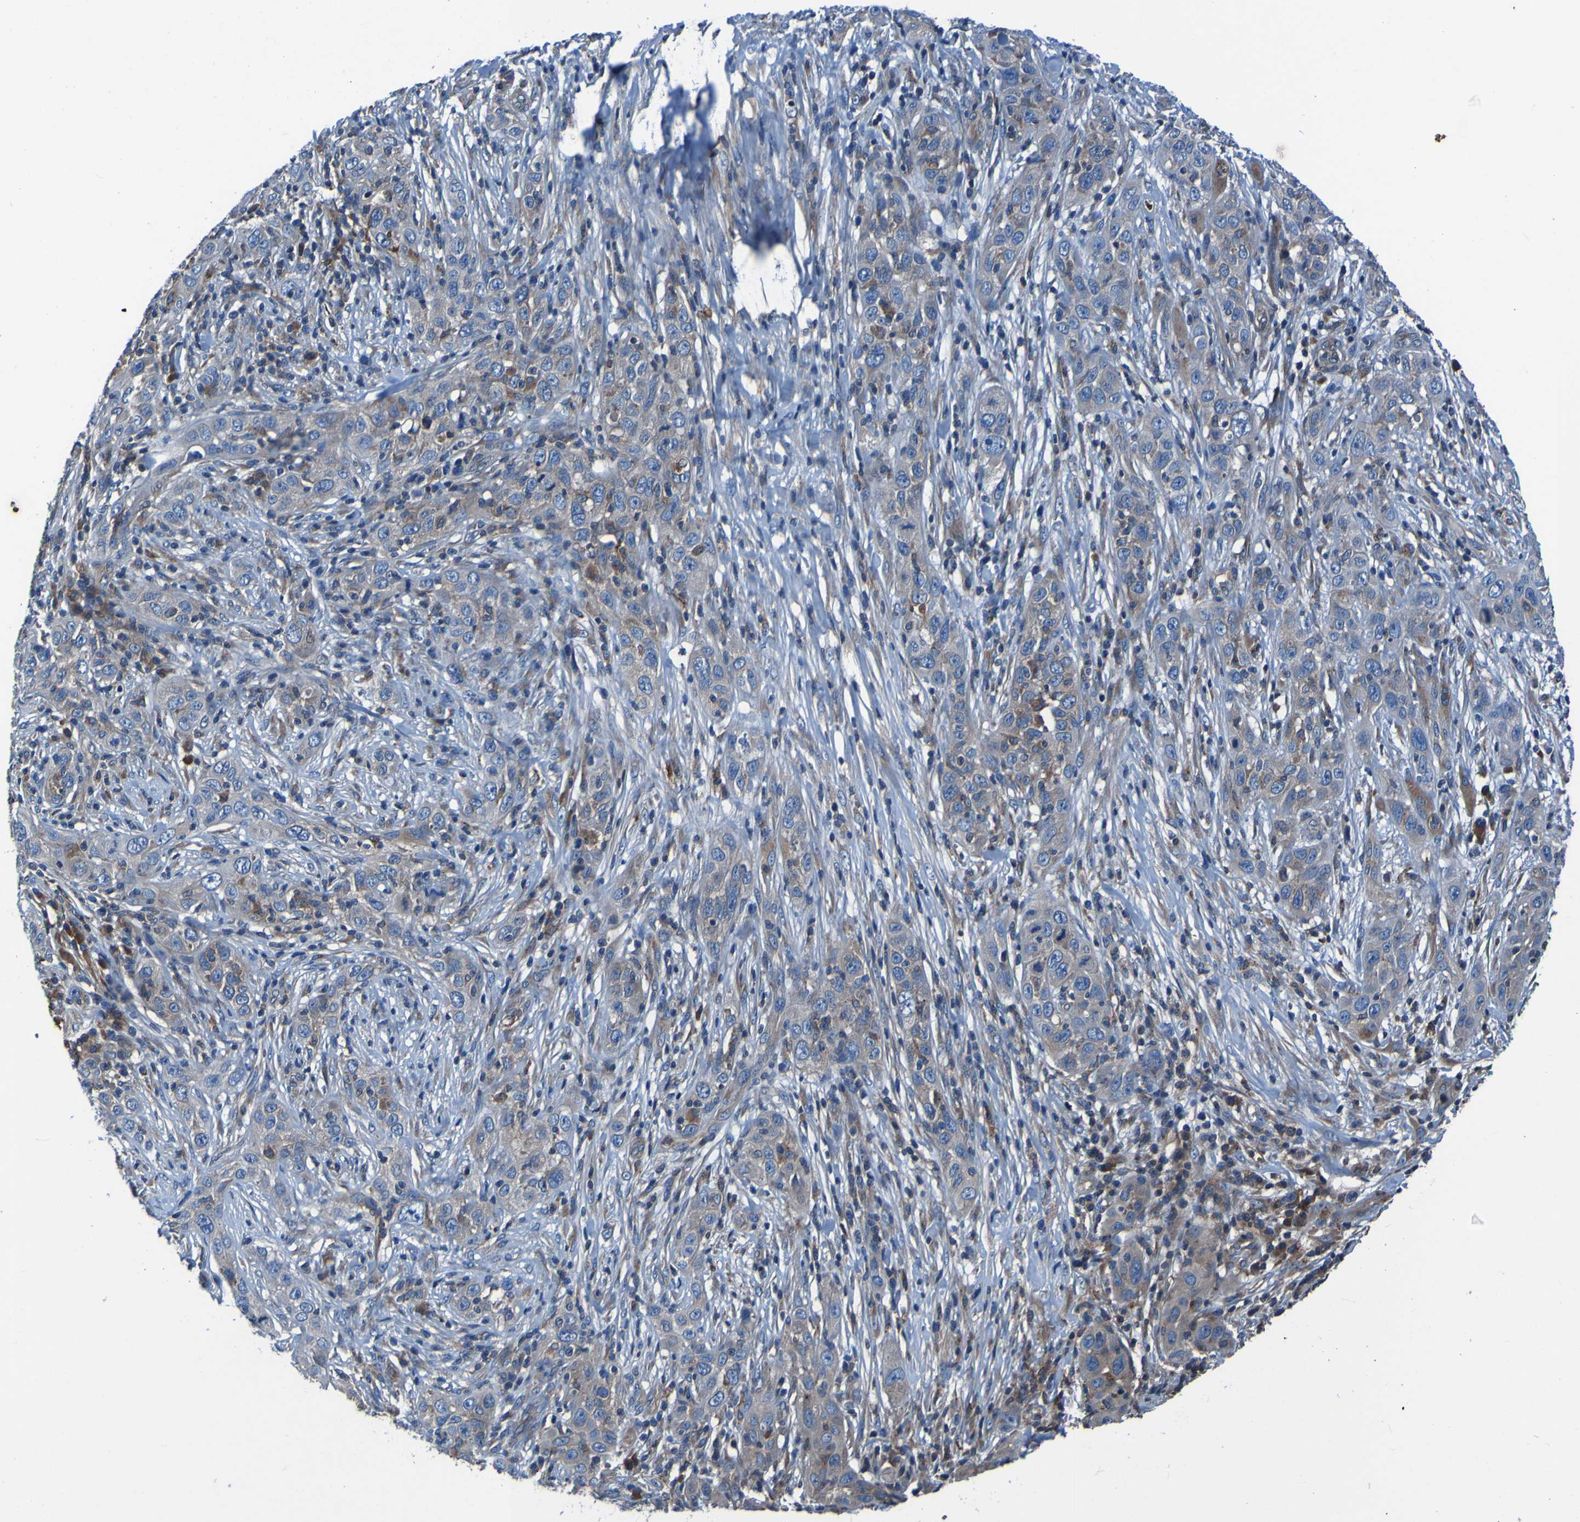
{"staining": {"intensity": "moderate", "quantity": "25%-75%", "location": "cytoplasmic/membranous"}, "tissue": "skin cancer", "cell_type": "Tumor cells", "image_type": "cancer", "snomed": [{"axis": "morphology", "description": "Squamous cell carcinoma, NOS"}, {"axis": "topography", "description": "Skin"}], "caption": "Tumor cells demonstrate medium levels of moderate cytoplasmic/membranous positivity in about 25%-75% of cells in human skin cancer (squamous cell carcinoma).", "gene": "RAB5B", "patient": {"sex": "female", "age": 88}}